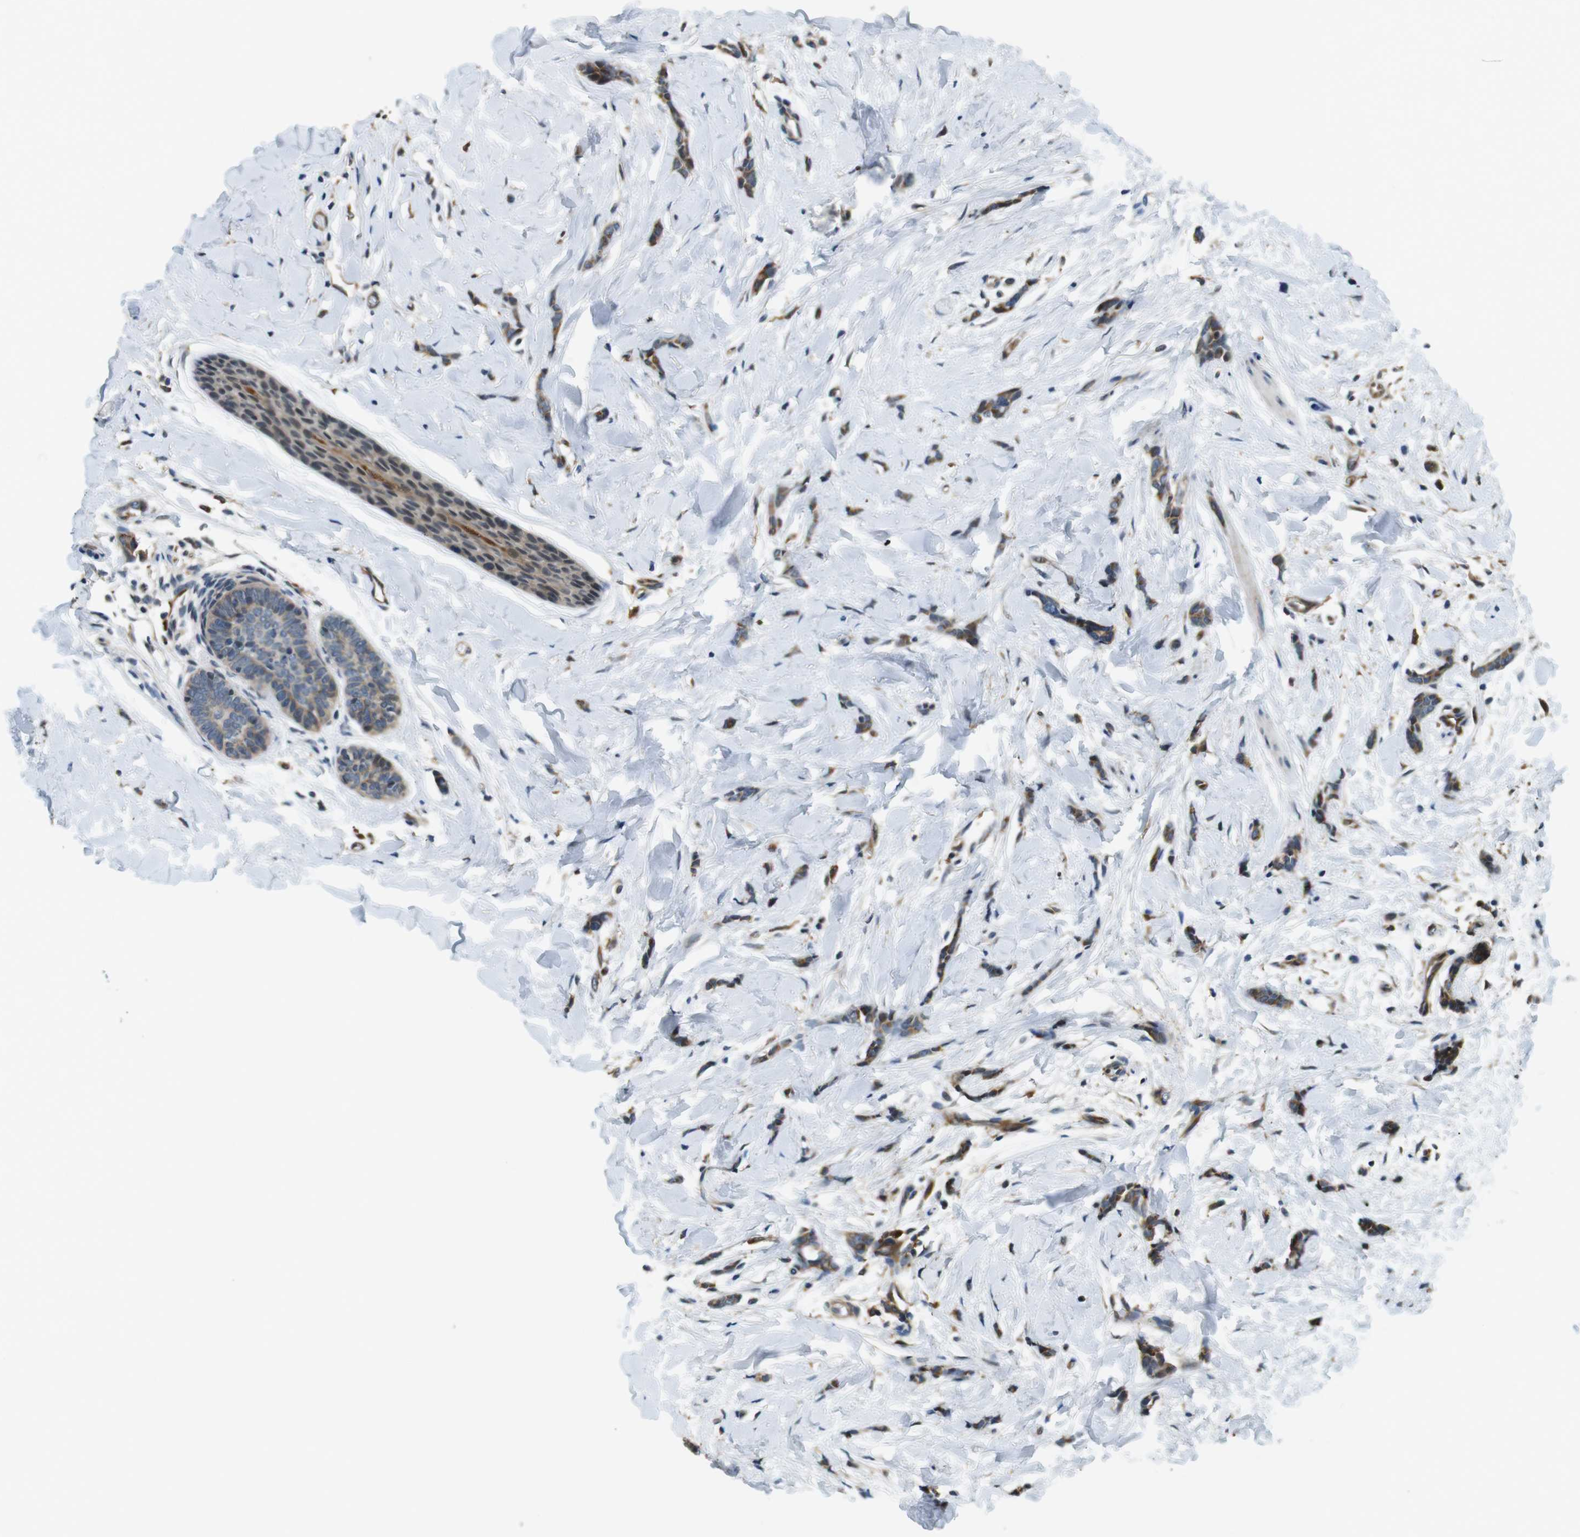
{"staining": {"intensity": "strong", "quantity": ">75%", "location": "cytoplasmic/membranous"}, "tissue": "breast cancer", "cell_type": "Tumor cells", "image_type": "cancer", "snomed": [{"axis": "morphology", "description": "Lobular carcinoma"}, {"axis": "topography", "description": "Skin"}, {"axis": "topography", "description": "Breast"}], "caption": "Immunohistochemical staining of breast lobular carcinoma demonstrates high levels of strong cytoplasmic/membranous staining in about >75% of tumor cells.", "gene": "PALD1", "patient": {"sex": "female", "age": 46}}